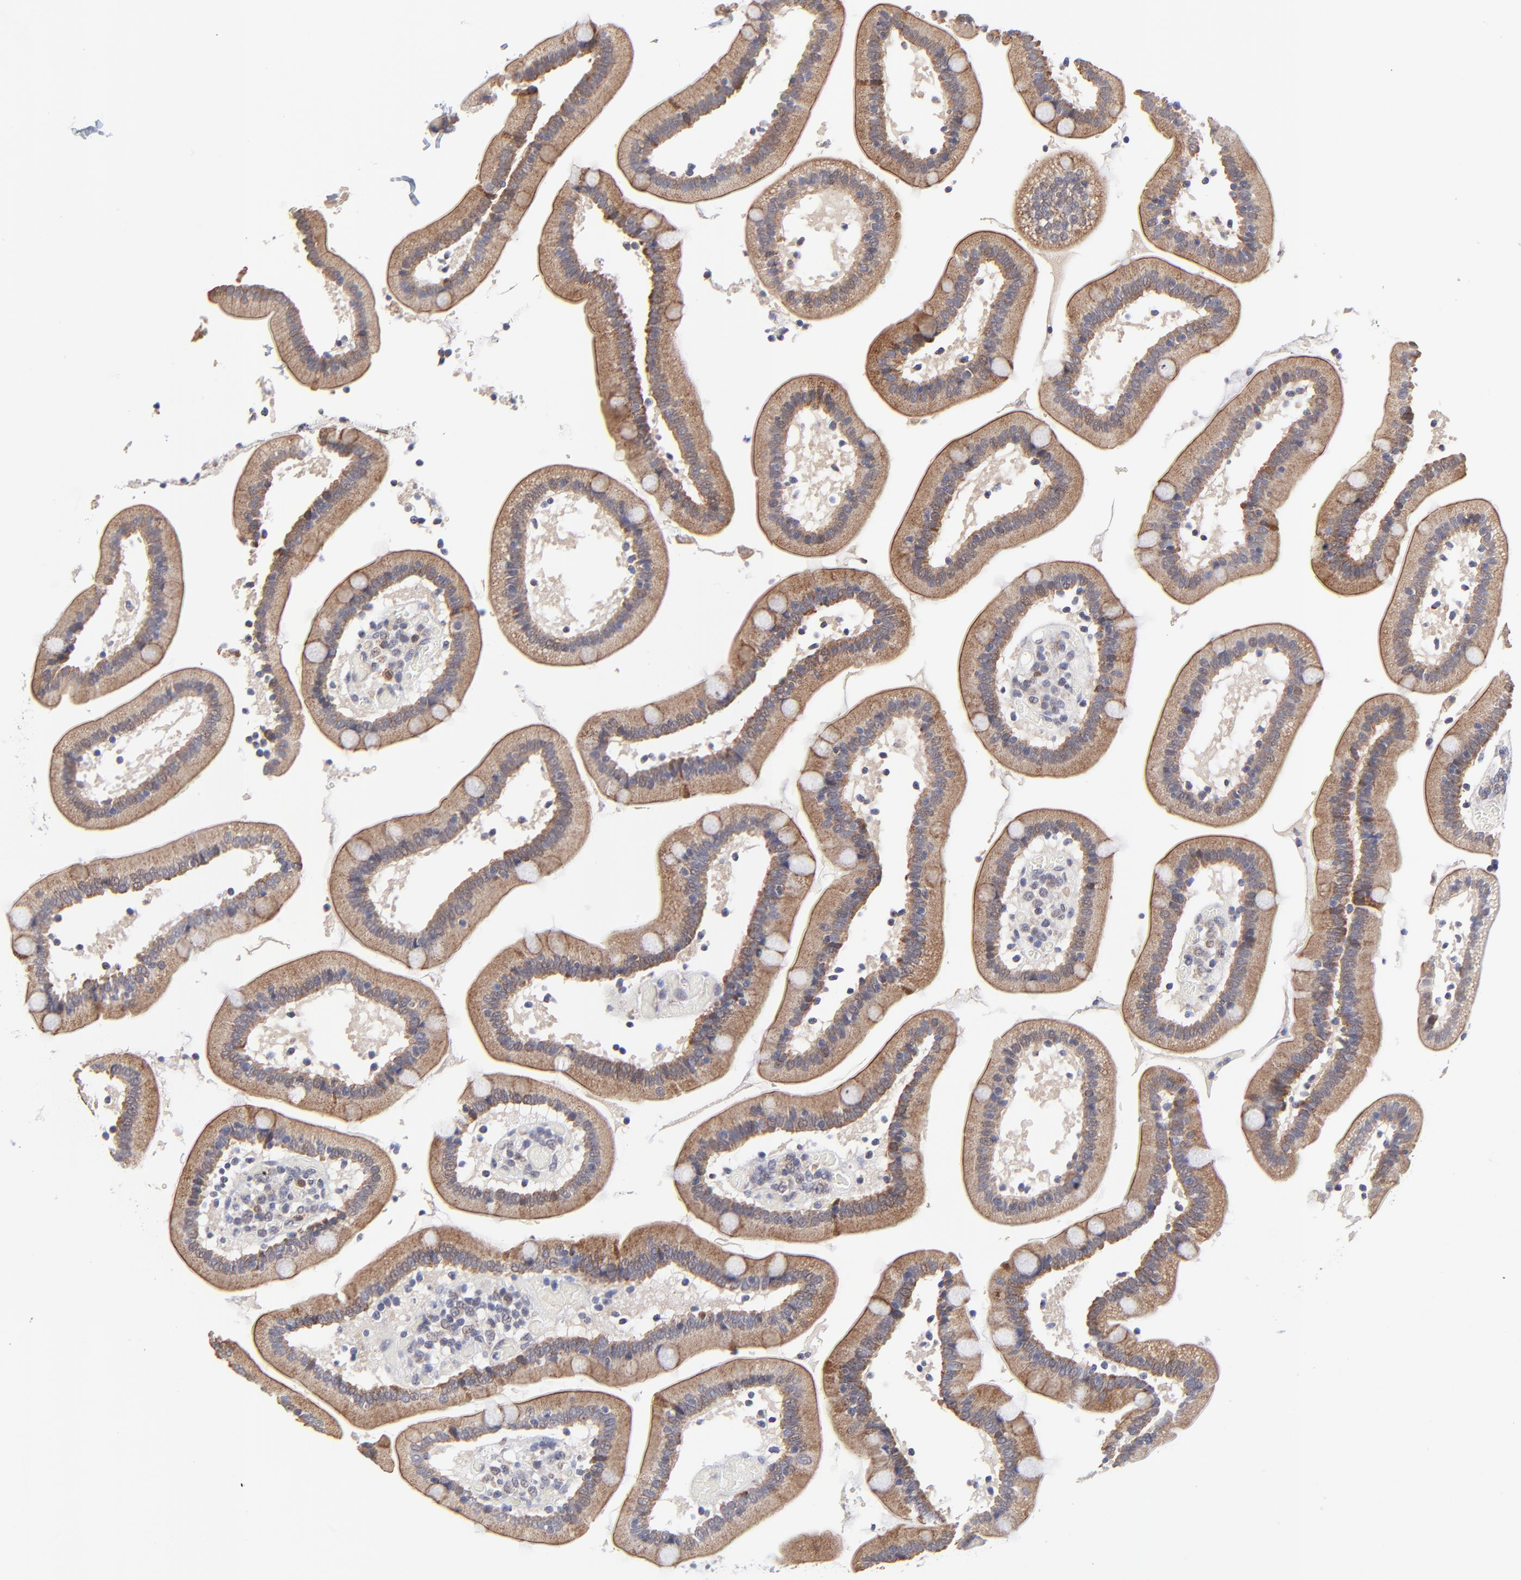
{"staining": {"intensity": "moderate", "quantity": ">75%", "location": "cytoplasmic/membranous"}, "tissue": "duodenum", "cell_type": "Glandular cells", "image_type": "normal", "snomed": [{"axis": "morphology", "description": "Normal tissue, NOS"}, {"axis": "topography", "description": "Duodenum"}], "caption": "IHC micrograph of normal duodenum: human duodenum stained using IHC reveals medium levels of moderate protein expression localized specifically in the cytoplasmic/membranous of glandular cells, appearing as a cytoplasmic/membranous brown color.", "gene": "FBXL12", "patient": {"sex": "male", "age": 66}}